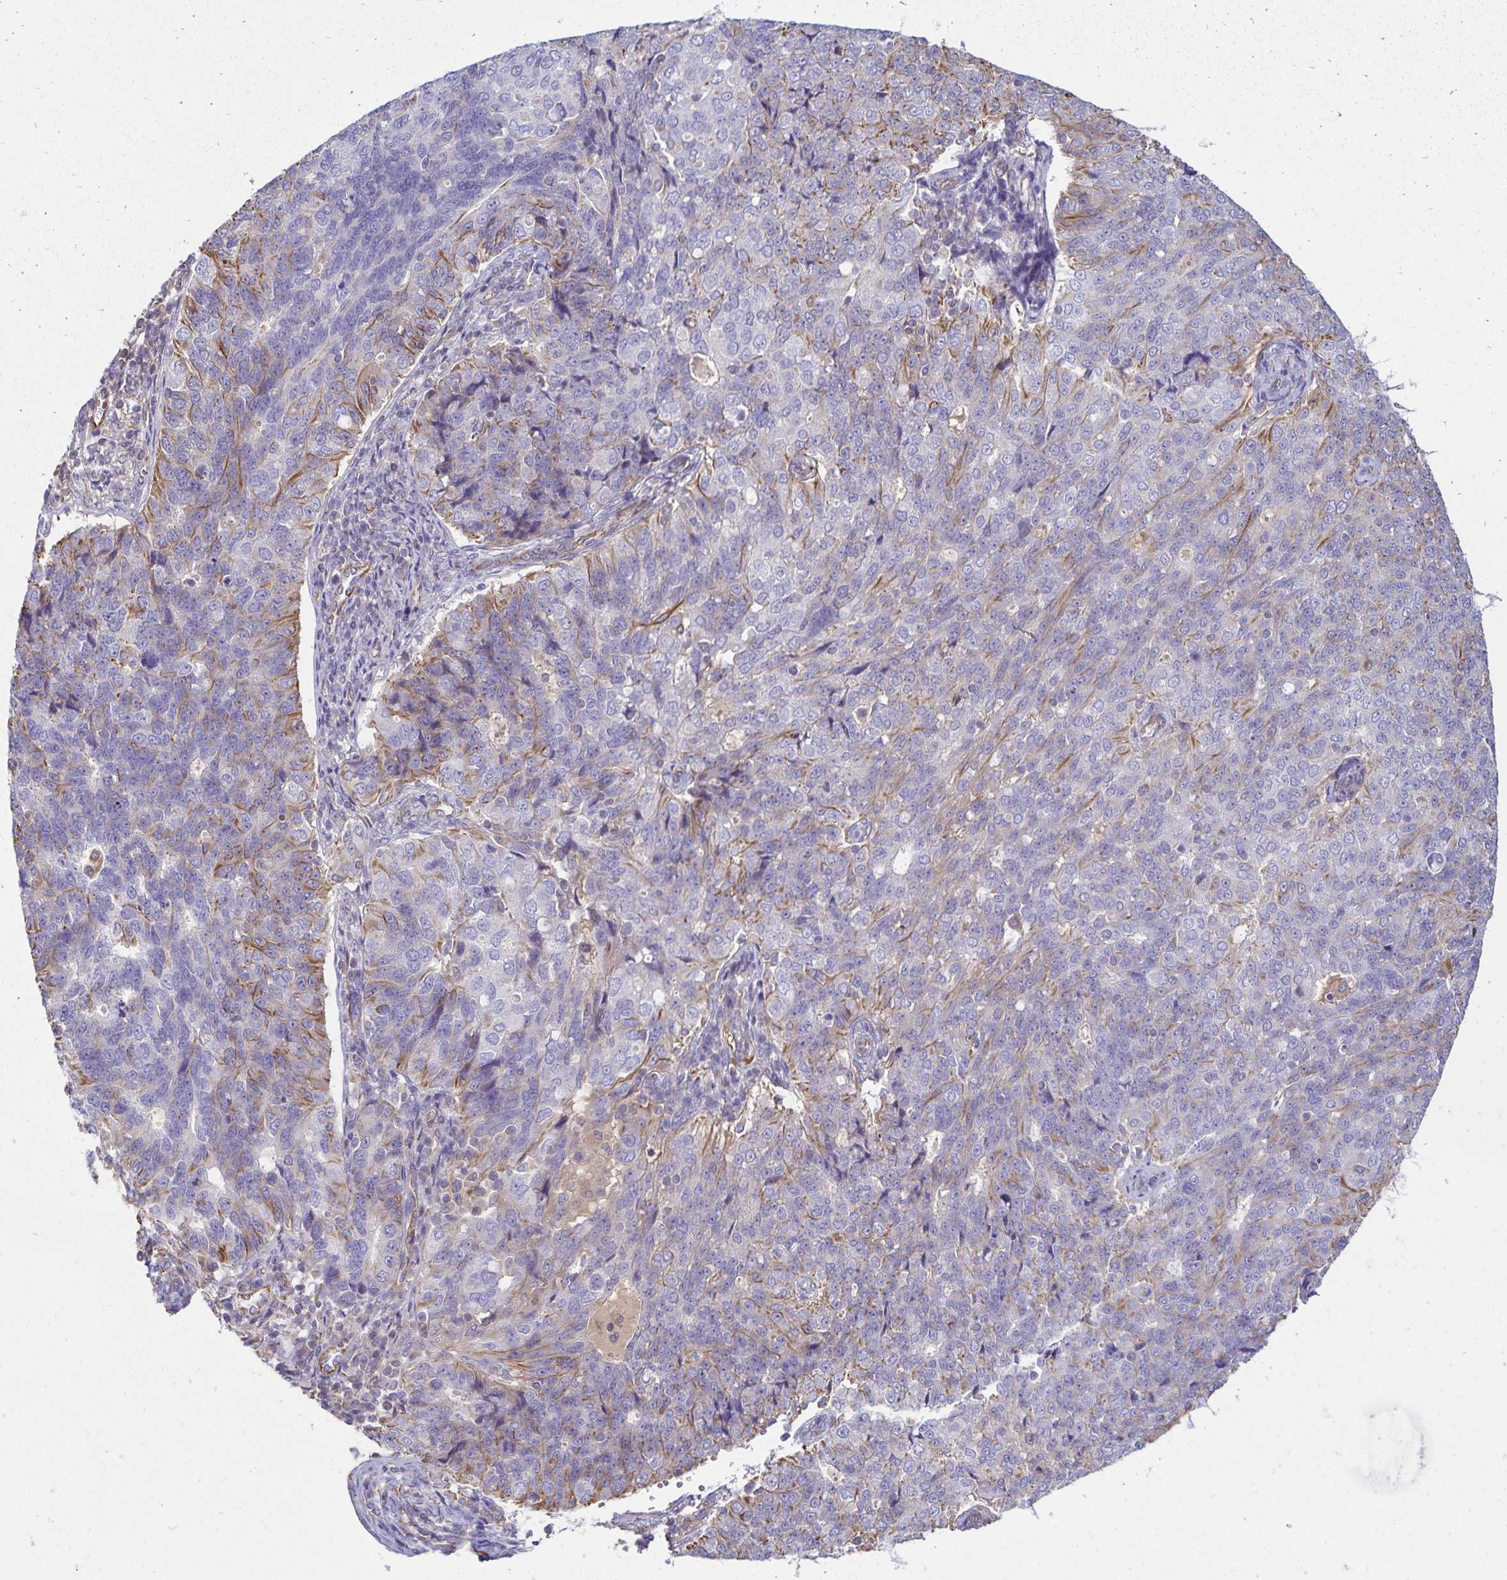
{"staining": {"intensity": "moderate", "quantity": "<25%", "location": "cytoplasmic/membranous"}, "tissue": "endometrial cancer", "cell_type": "Tumor cells", "image_type": "cancer", "snomed": [{"axis": "morphology", "description": "Adenocarcinoma, NOS"}, {"axis": "topography", "description": "Endometrium"}], "caption": "Endometrial adenocarcinoma was stained to show a protein in brown. There is low levels of moderate cytoplasmic/membranous expression in about <25% of tumor cells. (Stains: DAB (3,3'-diaminobenzidine) in brown, nuclei in blue, Microscopy: brightfield microscopy at high magnification).", "gene": "TRPV6", "patient": {"sex": "female", "age": 43}}